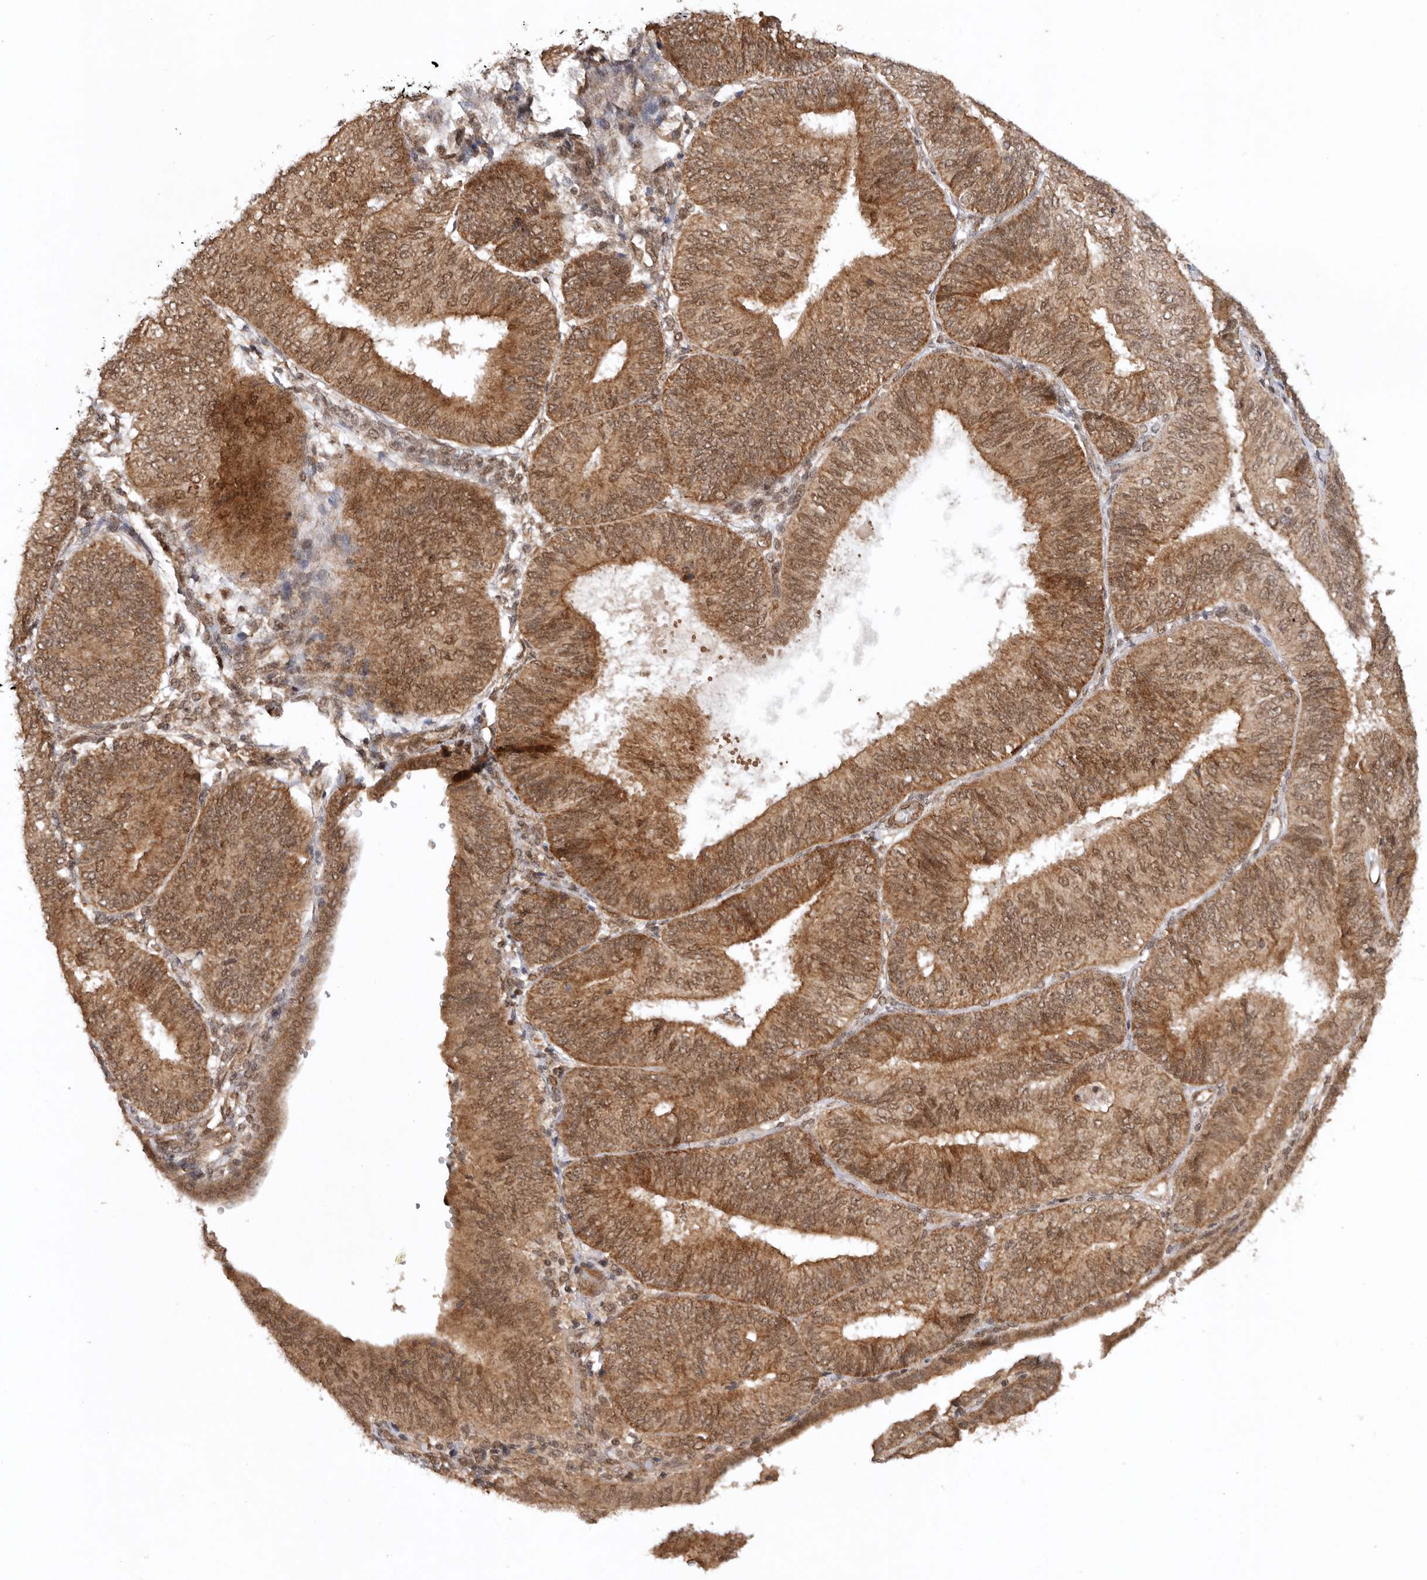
{"staining": {"intensity": "moderate", "quantity": ">75%", "location": "cytoplasmic/membranous,nuclear"}, "tissue": "endometrial cancer", "cell_type": "Tumor cells", "image_type": "cancer", "snomed": [{"axis": "morphology", "description": "Adenocarcinoma, NOS"}, {"axis": "topography", "description": "Endometrium"}], "caption": "Endometrial cancer stained with a brown dye reveals moderate cytoplasmic/membranous and nuclear positive staining in about >75% of tumor cells.", "gene": "TARS2", "patient": {"sex": "female", "age": 58}}